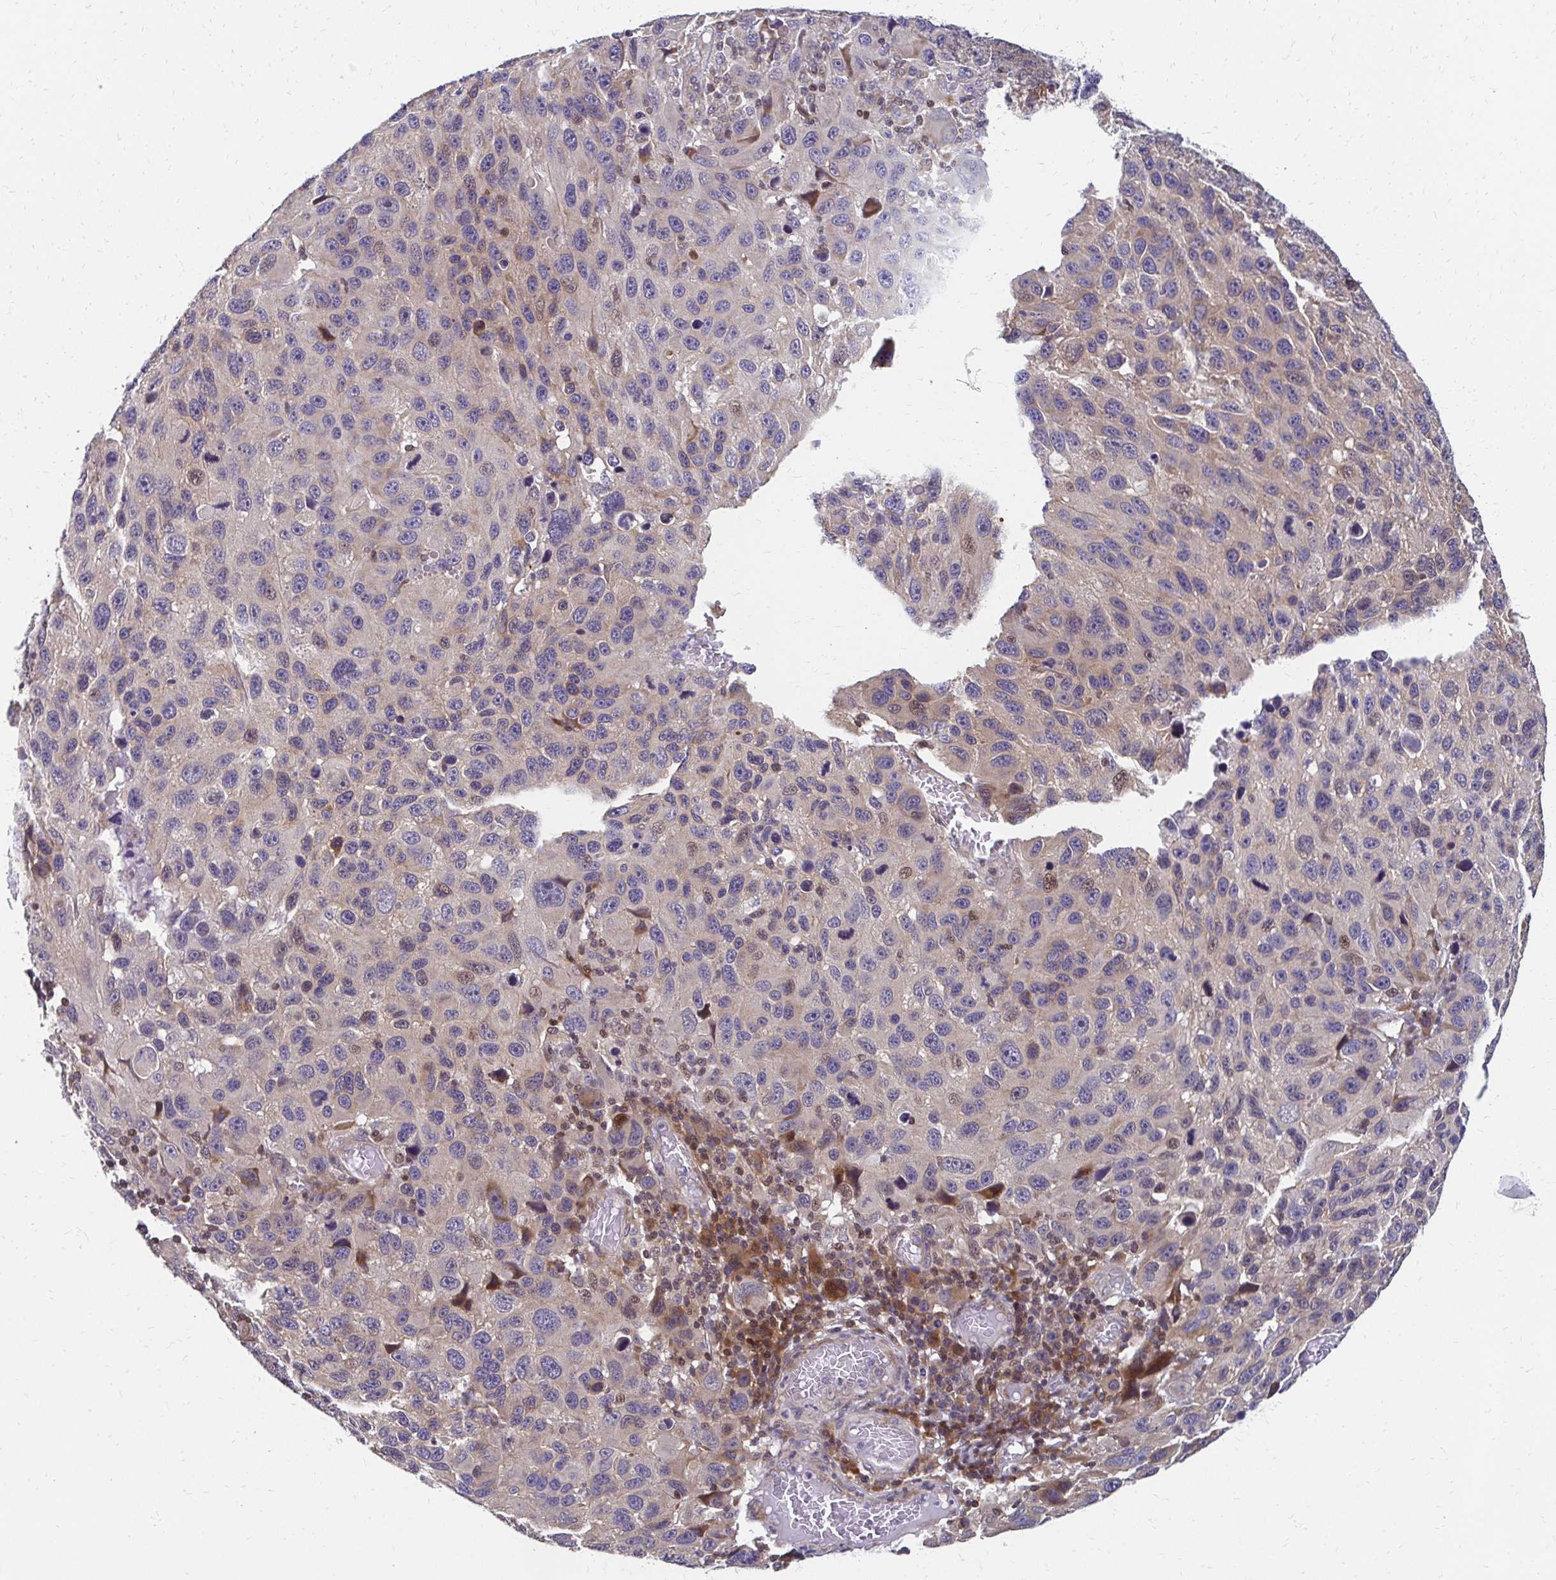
{"staining": {"intensity": "negative", "quantity": "none", "location": "none"}, "tissue": "melanoma", "cell_type": "Tumor cells", "image_type": "cancer", "snomed": [{"axis": "morphology", "description": "Malignant melanoma, NOS"}, {"axis": "topography", "description": "Skin"}], "caption": "Immunohistochemistry of human malignant melanoma displays no positivity in tumor cells. (IHC, brightfield microscopy, high magnification).", "gene": "CBX7", "patient": {"sex": "male", "age": 53}}